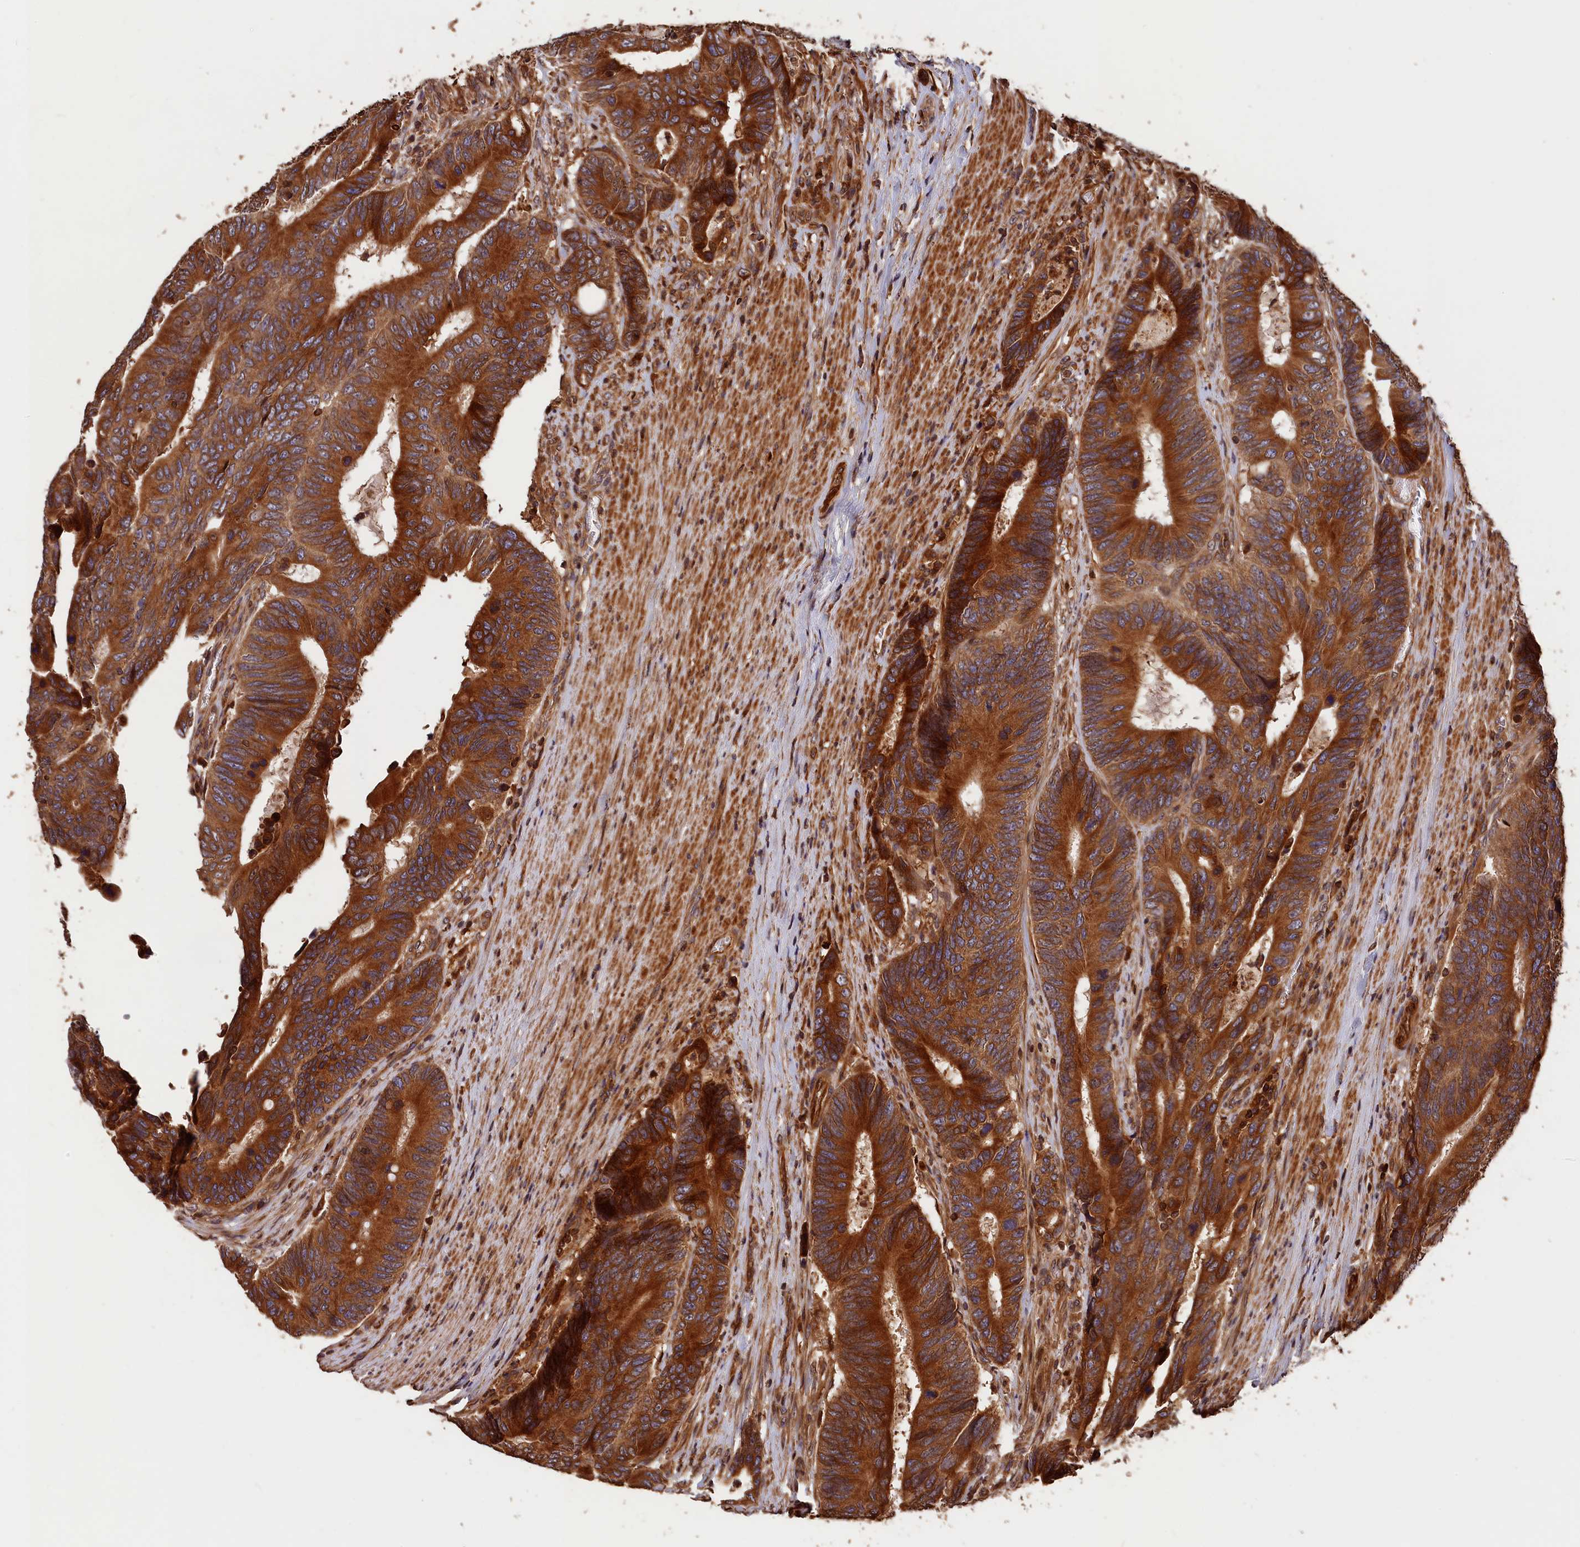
{"staining": {"intensity": "strong", "quantity": ">75%", "location": "cytoplasmic/membranous"}, "tissue": "colorectal cancer", "cell_type": "Tumor cells", "image_type": "cancer", "snomed": [{"axis": "morphology", "description": "Adenocarcinoma, NOS"}, {"axis": "topography", "description": "Colon"}], "caption": "Immunohistochemical staining of human colorectal adenocarcinoma displays strong cytoplasmic/membranous protein positivity in approximately >75% of tumor cells.", "gene": "HMOX2", "patient": {"sex": "male", "age": 87}}